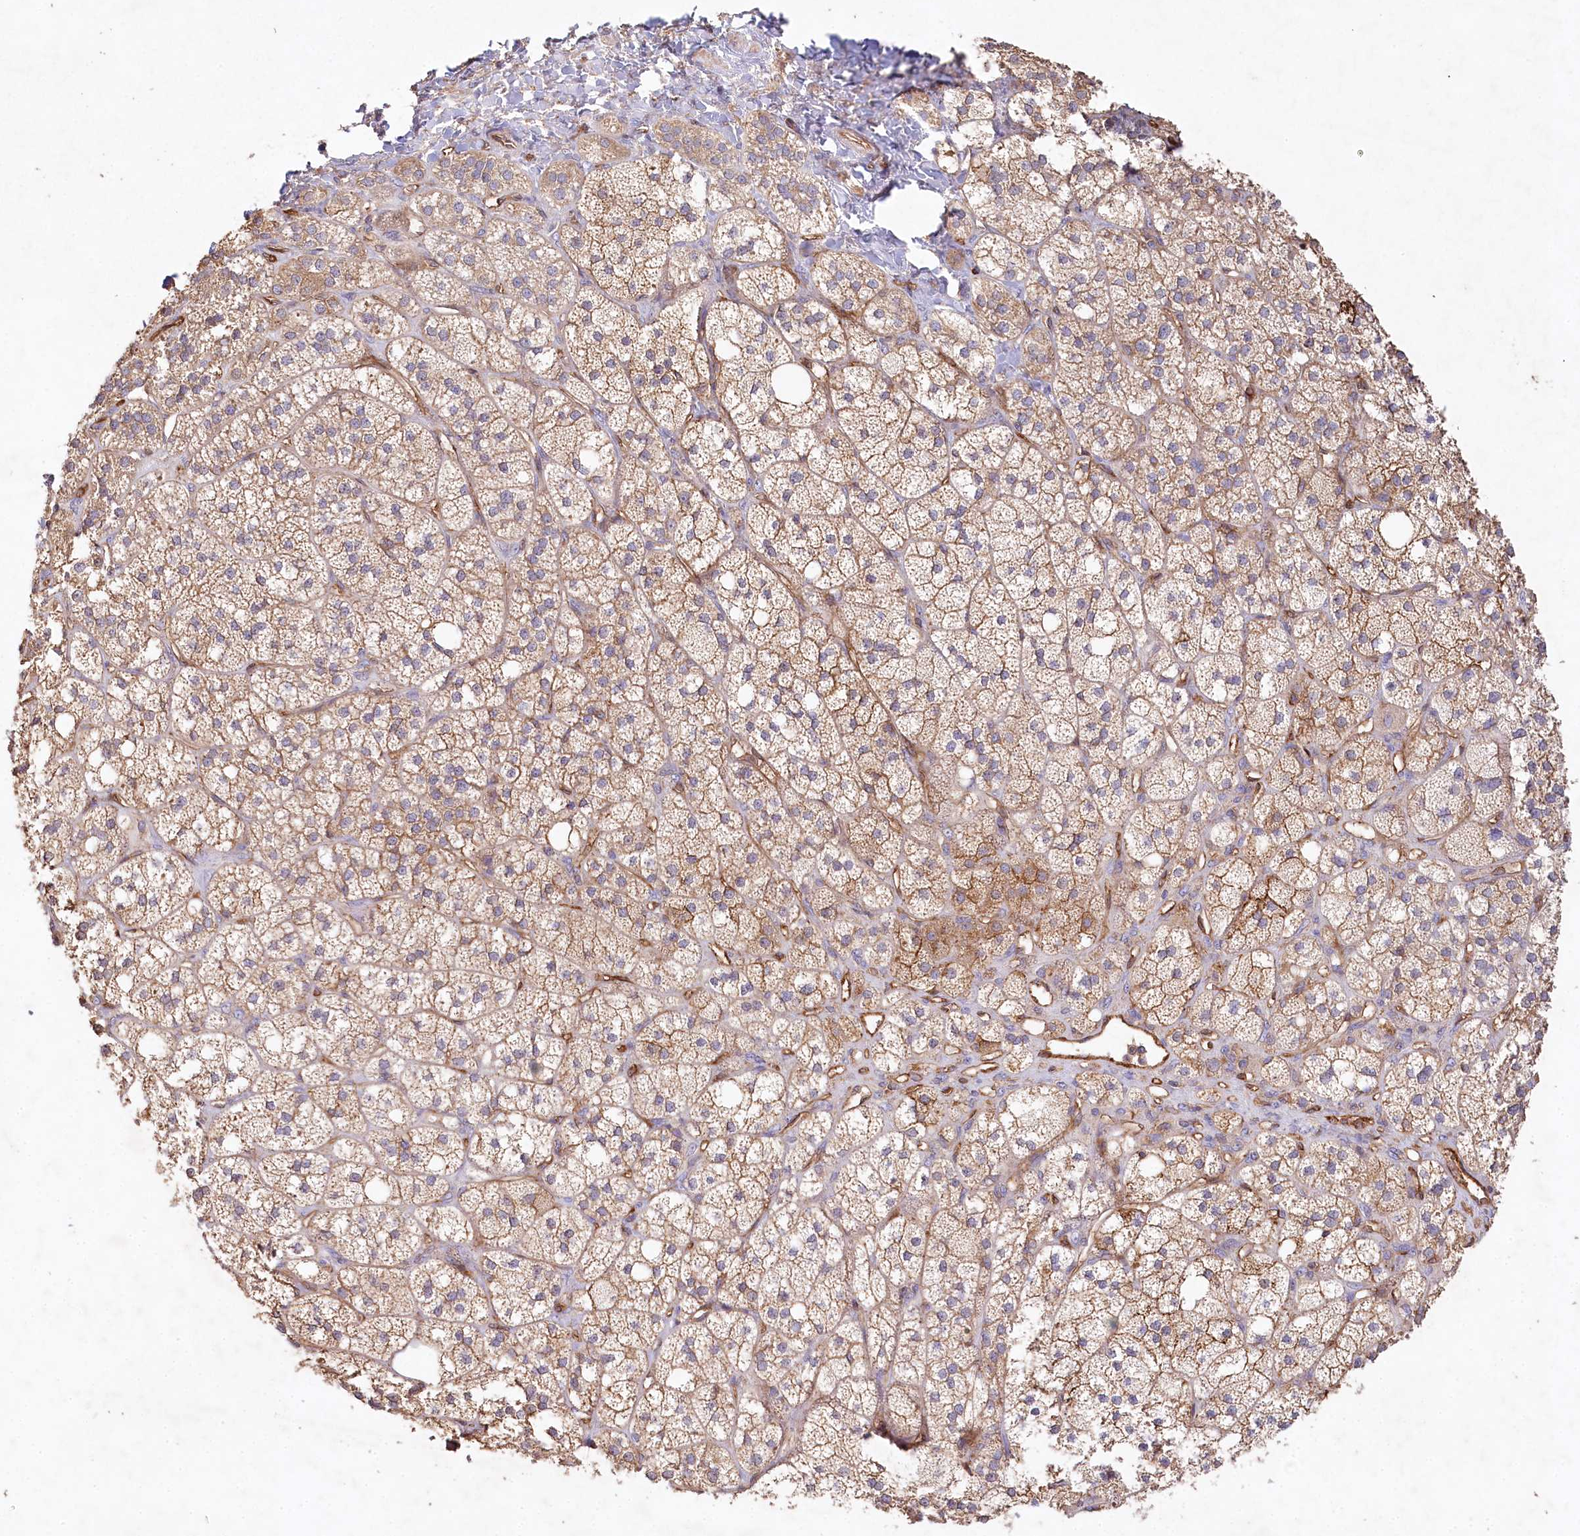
{"staining": {"intensity": "moderate", "quantity": "25%-75%", "location": "cytoplasmic/membranous"}, "tissue": "adrenal gland", "cell_type": "Glandular cells", "image_type": "normal", "snomed": [{"axis": "morphology", "description": "Normal tissue, NOS"}, {"axis": "topography", "description": "Adrenal gland"}], "caption": "The immunohistochemical stain labels moderate cytoplasmic/membranous positivity in glandular cells of benign adrenal gland. (Stains: DAB in brown, nuclei in blue, Microscopy: brightfield microscopy at high magnification).", "gene": "RBP5", "patient": {"sex": "male", "age": 61}}